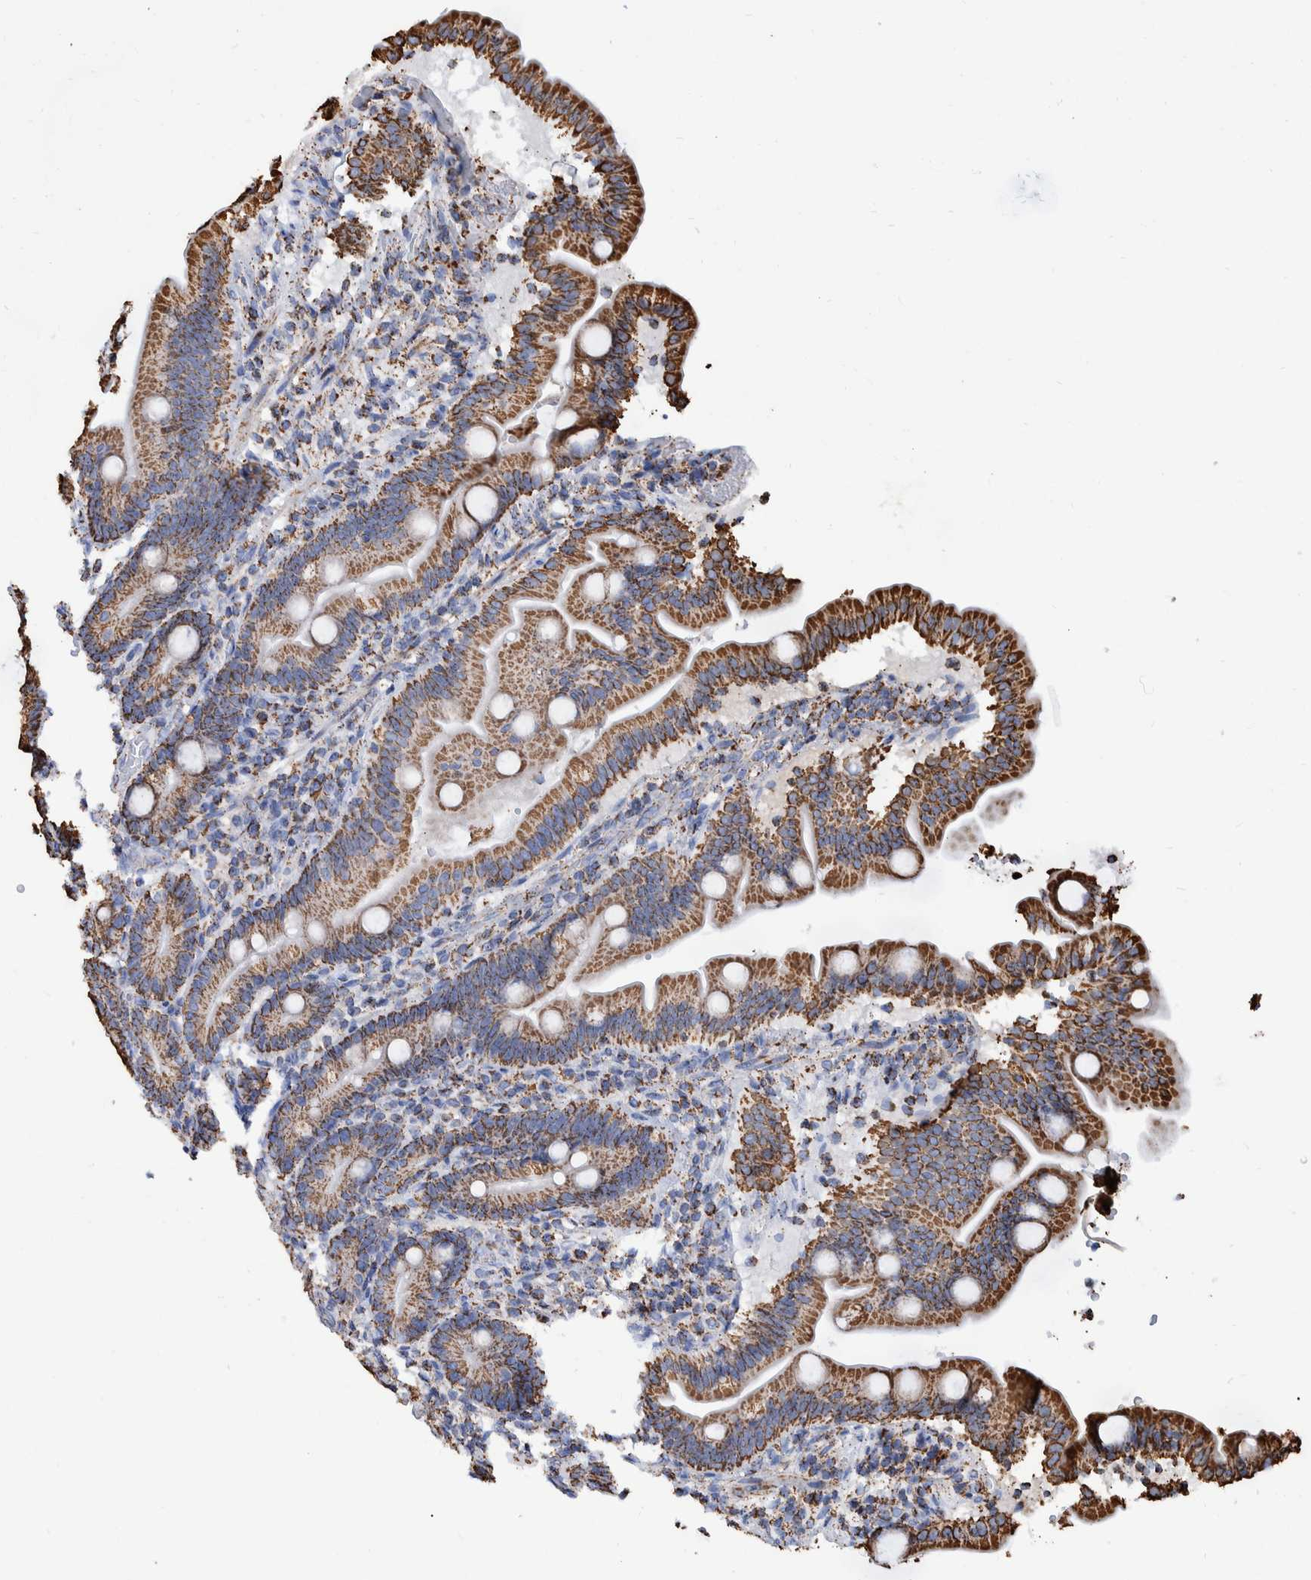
{"staining": {"intensity": "strong", "quantity": ">75%", "location": "cytoplasmic/membranous"}, "tissue": "duodenum", "cell_type": "Glandular cells", "image_type": "normal", "snomed": [{"axis": "morphology", "description": "Normal tissue, NOS"}, {"axis": "topography", "description": "Duodenum"}], "caption": "IHC staining of unremarkable duodenum, which exhibits high levels of strong cytoplasmic/membranous expression in about >75% of glandular cells indicating strong cytoplasmic/membranous protein expression. The staining was performed using DAB (3,3'-diaminobenzidine) (brown) for protein detection and nuclei were counterstained in hematoxylin (blue).", "gene": "VPS26C", "patient": {"sex": "male", "age": 54}}